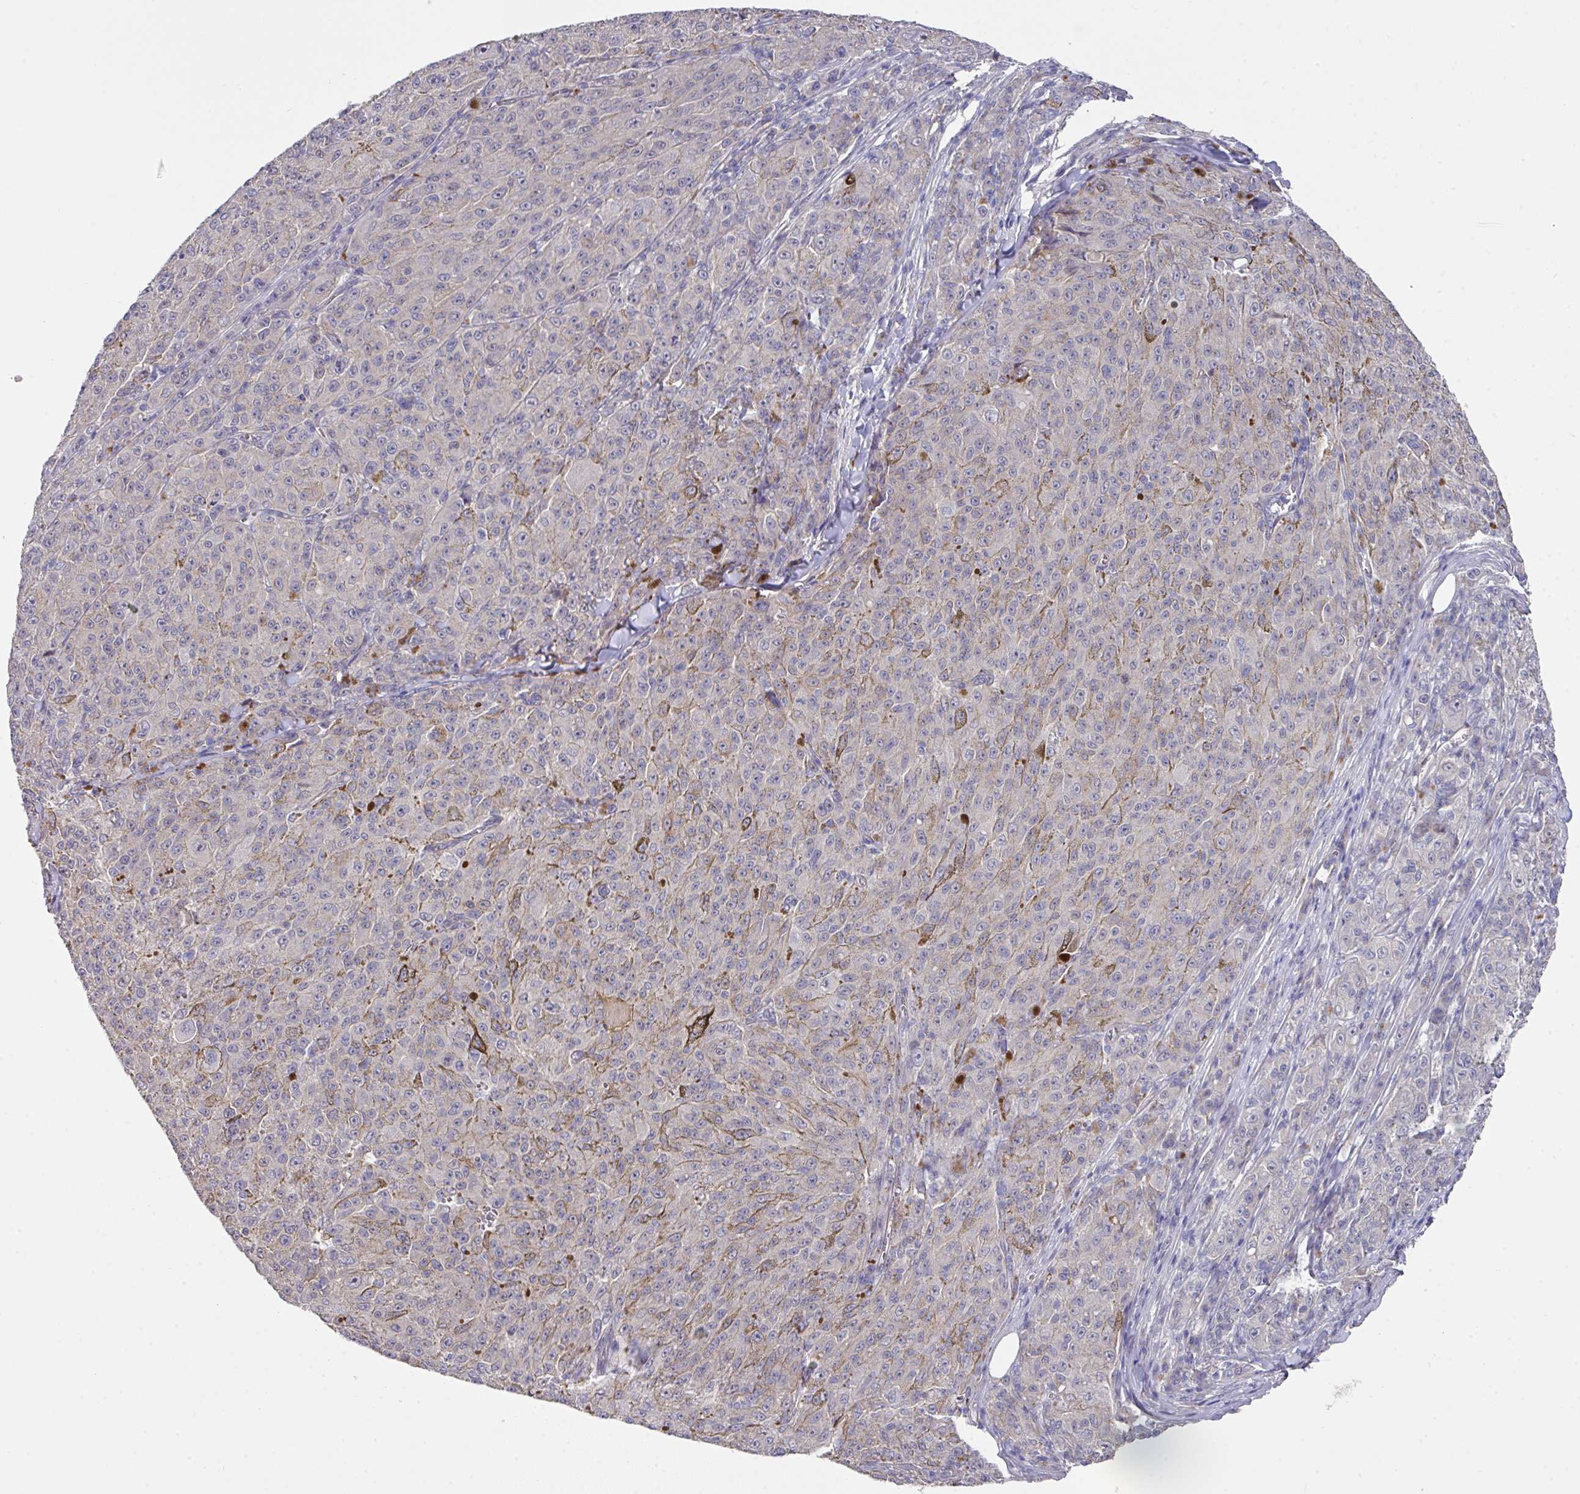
{"staining": {"intensity": "negative", "quantity": "none", "location": "none"}, "tissue": "melanoma", "cell_type": "Tumor cells", "image_type": "cancer", "snomed": [{"axis": "morphology", "description": "Malignant melanoma, NOS"}, {"axis": "topography", "description": "Skin"}], "caption": "A high-resolution histopathology image shows immunohistochemistry (IHC) staining of melanoma, which shows no significant expression in tumor cells.", "gene": "PRR5", "patient": {"sex": "female", "age": 52}}